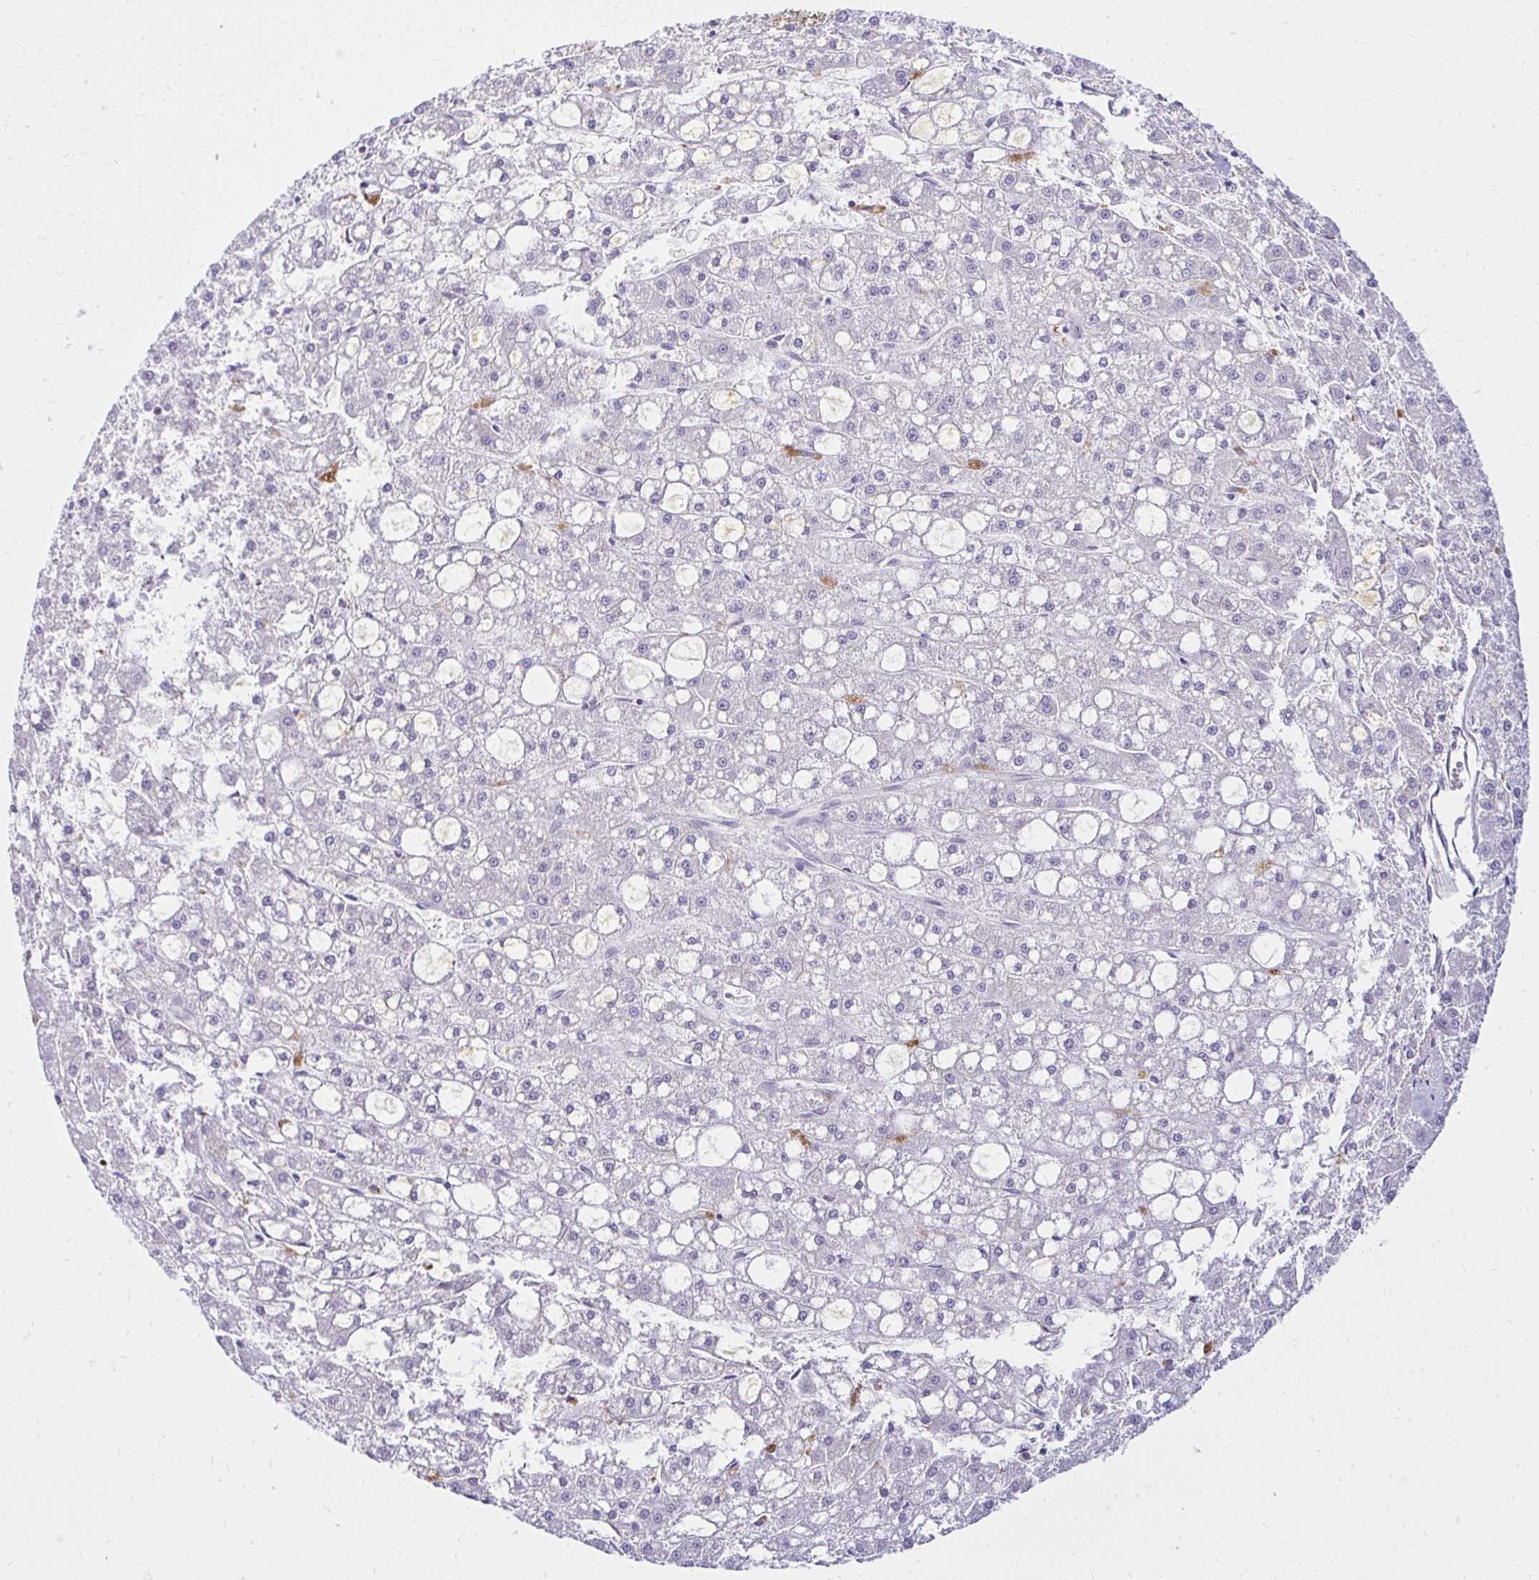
{"staining": {"intensity": "negative", "quantity": "none", "location": "none"}, "tissue": "liver cancer", "cell_type": "Tumor cells", "image_type": "cancer", "snomed": [{"axis": "morphology", "description": "Carcinoma, Hepatocellular, NOS"}, {"axis": "topography", "description": "Liver"}], "caption": "The photomicrograph demonstrates no staining of tumor cells in liver cancer.", "gene": "PYCARD", "patient": {"sex": "male", "age": 67}}